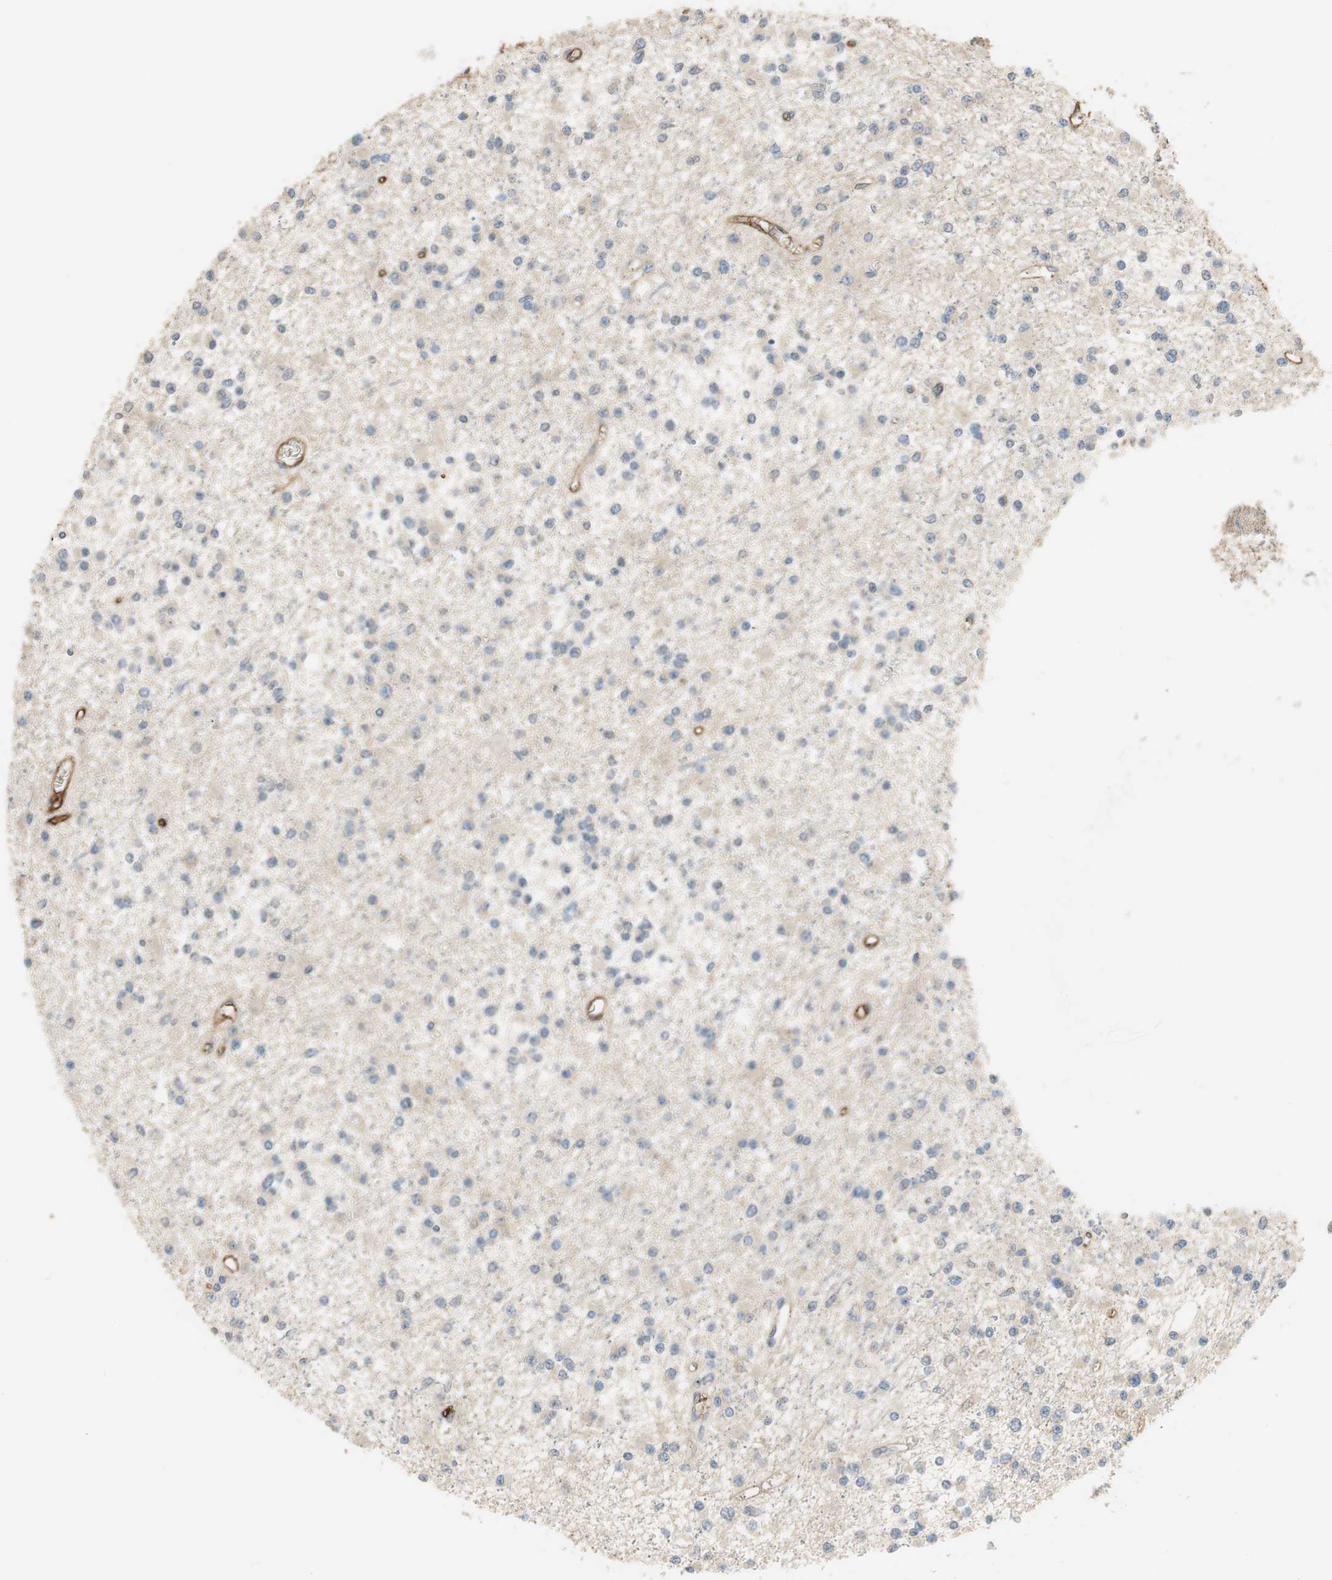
{"staining": {"intensity": "negative", "quantity": "none", "location": "none"}, "tissue": "glioma", "cell_type": "Tumor cells", "image_type": "cancer", "snomed": [{"axis": "morphology", "description": "Glioma, malignant, Low grade"}, {"axis": "topography", "description": "Brain"}], "caption": "Tumor cells are negative for protein expression in human glioma.", "gene": "ALPL", "patient": {"sex": "female", "age": 22}}